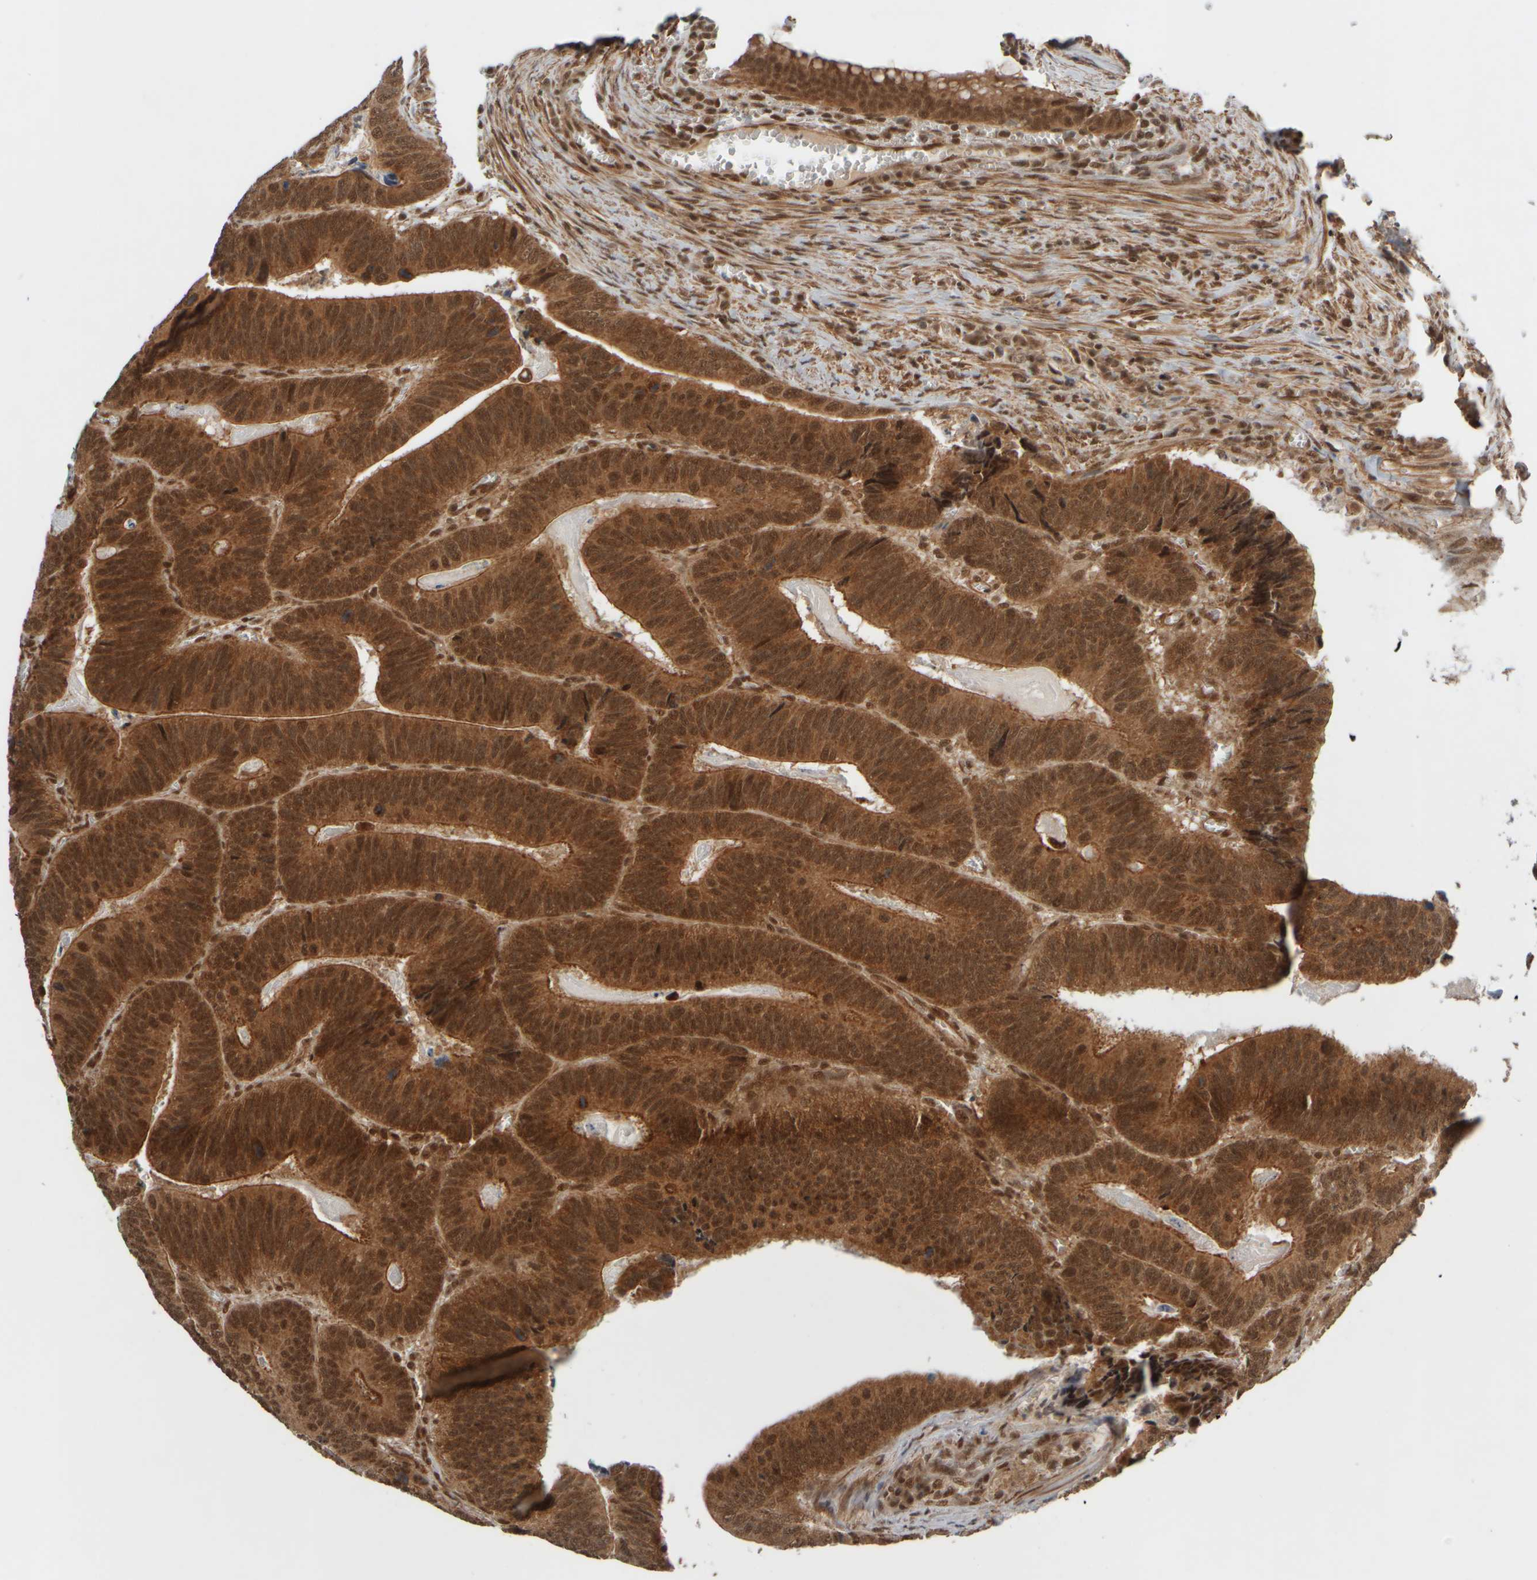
{"staining": {"intensity": "strong", "quantity": ">75%", "location": "cytoplasmic/membranous,nuclear"}, "tissue": "colorectal cancer", "cell_type": "Tumor cells", "image_type": "cancer", "snomed": [{"axis": "morphology", "description": "Inflammation, NOS"}, {"axis": "morphology", "description": "Adenocarcinoma, NOS"}, {"axis": "topography", "description": "Colon"}], "caption": "Immunohistochemical staining of human adenocarcinoma (colorectal) reveals strong cytoplasmic/membranous and nuclear protein staining in about >75% of tumor cells.", "gene": "SYNRG", "patient": {"sex": "male", "age": 72}}